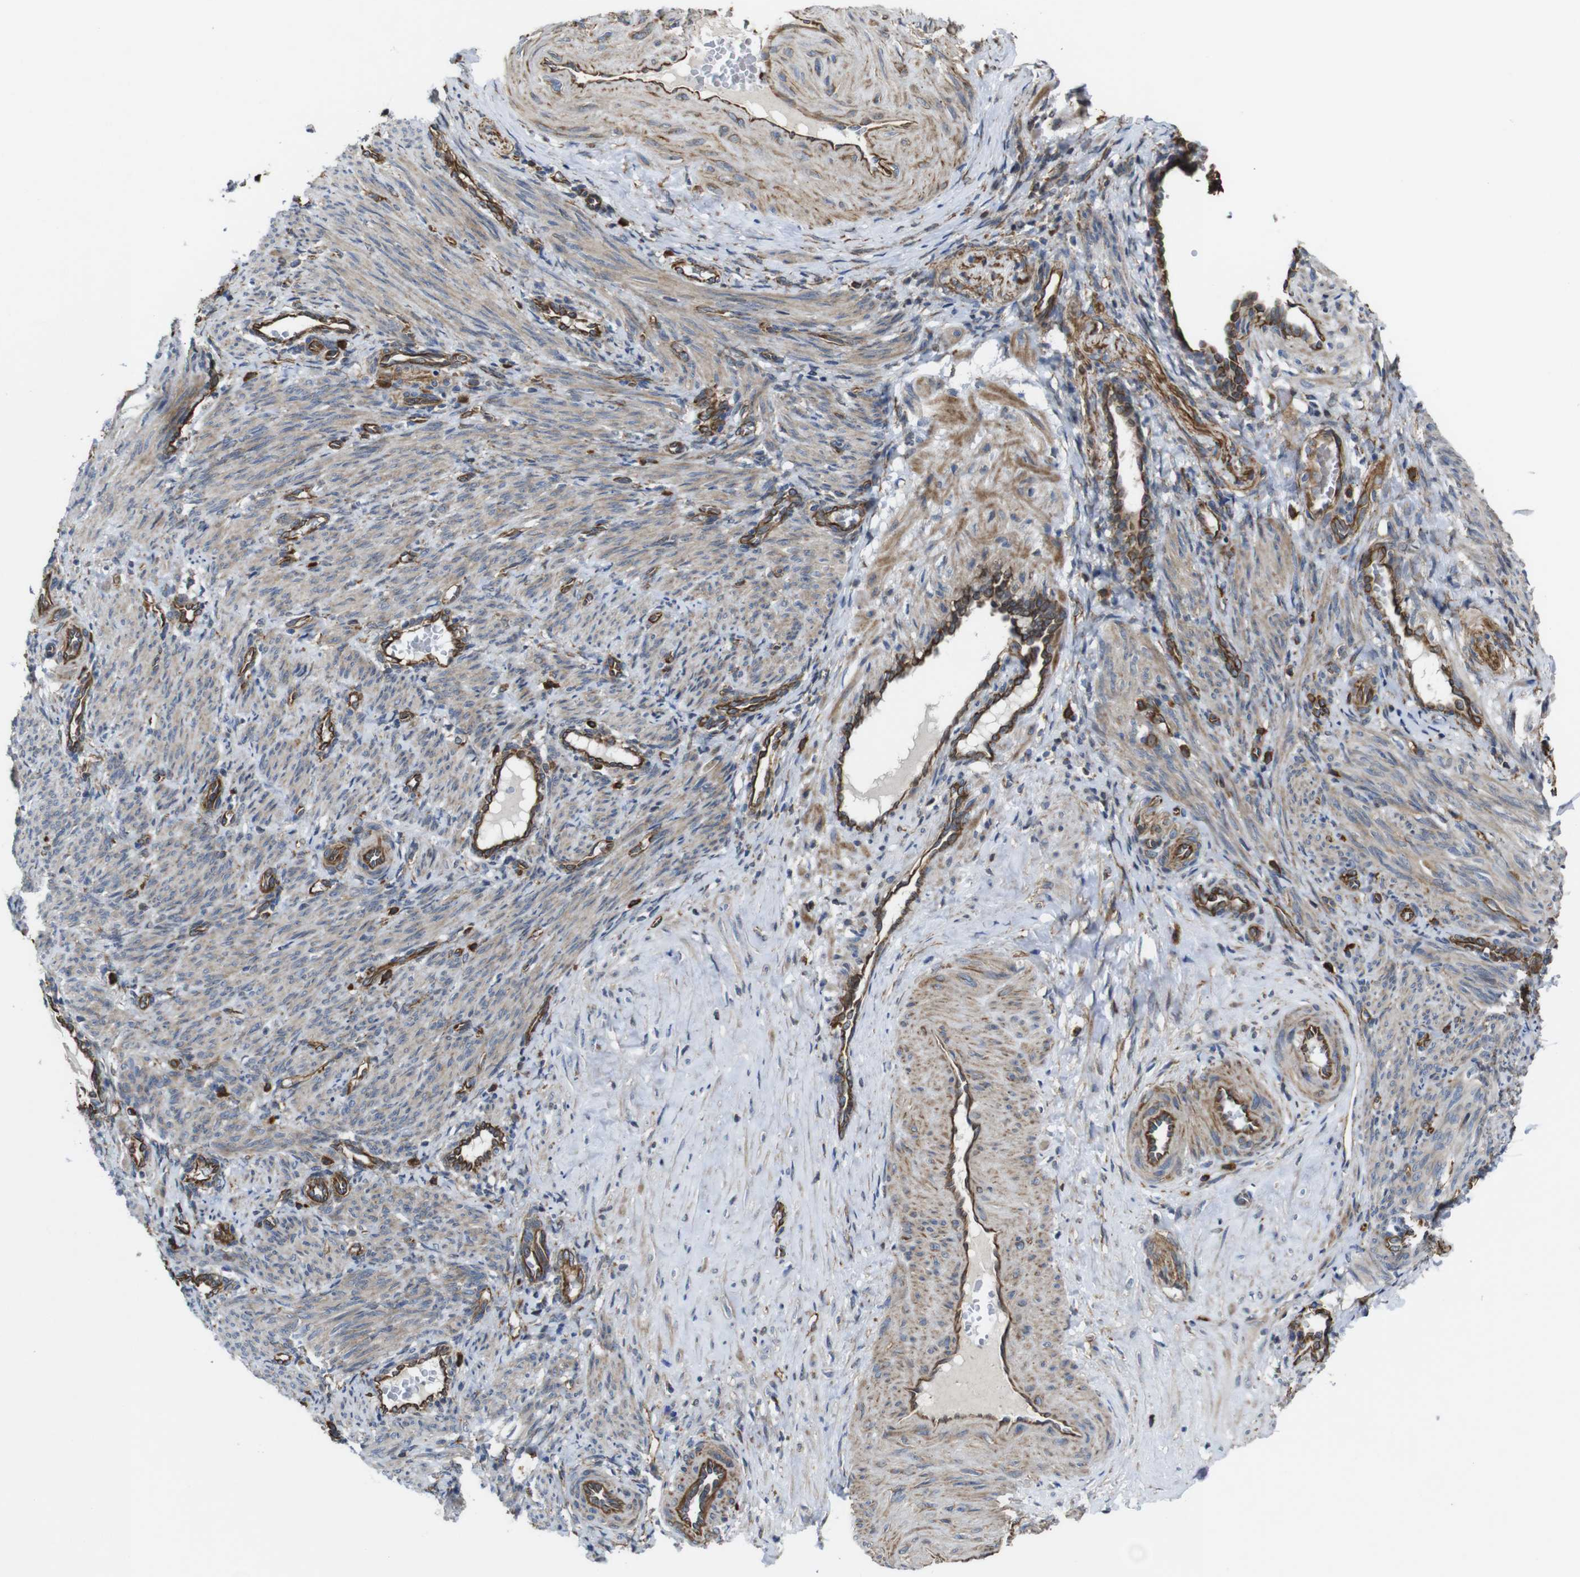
{"staining": {"intensity": "weak", "quantity": ">75%", "location": "cytoplasmic/membranous"}, "tissue": "smooth muscle", "cell_type": "Smooth muscle cells", "image_type": "normal", "snomed": [{"axis": "morphology", "description": "Normal tissue, NOS"}, {"axis": "topography", "description": "Endometrium"}], "caption": "IHC photomicrograph of benign smooth muscle: human smooth muscle stained using IHC displays low levels of weak protein expression localized specifically in the cytoplasmic/membranous of smooth muscle cells, appearing as a cytoplasmic/membranous brown color.", "gene": "POMK", "patient": {"sex": "female", "age": 33}}